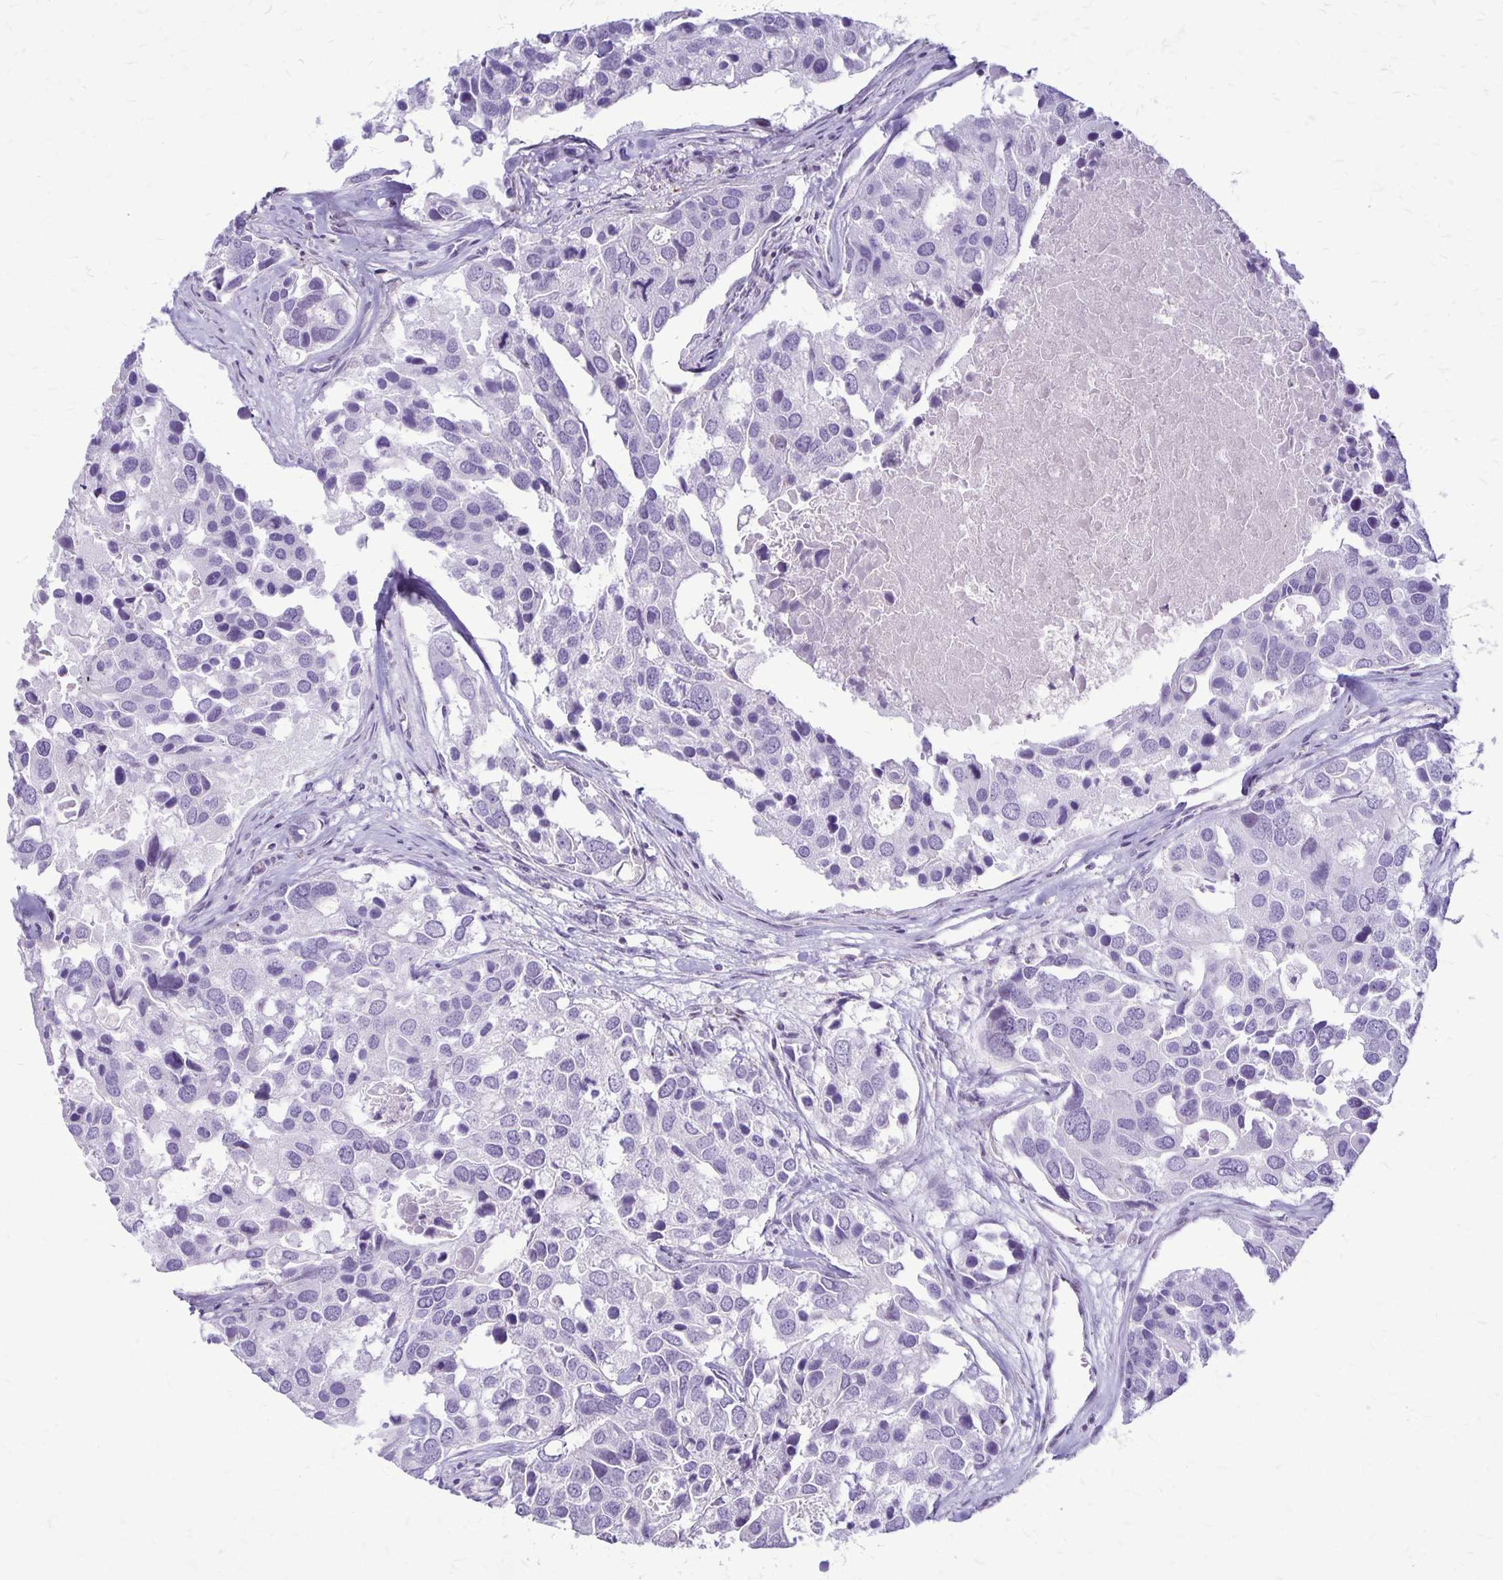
{"staining": {"intensity": "negative", "quantity": "none", "location": "none"}, "tissue": "breast cancer", "cell_type": "Tumor cells", "image_type": "cancer", "snomed": [{"axis": "morphology", "description": "Duct carcinoma"}, {"axis": "topography", "description": "Breast"}], "caption": "DAB immunohistochemical staining of invasive ductal carcinoma (breast) displays no significant expression in tumor cells. (Immunohistochemistry, brightfield microscopy, high magnification).", "gene": "GP9", "patient": {"sex": "female", "age": 83}}